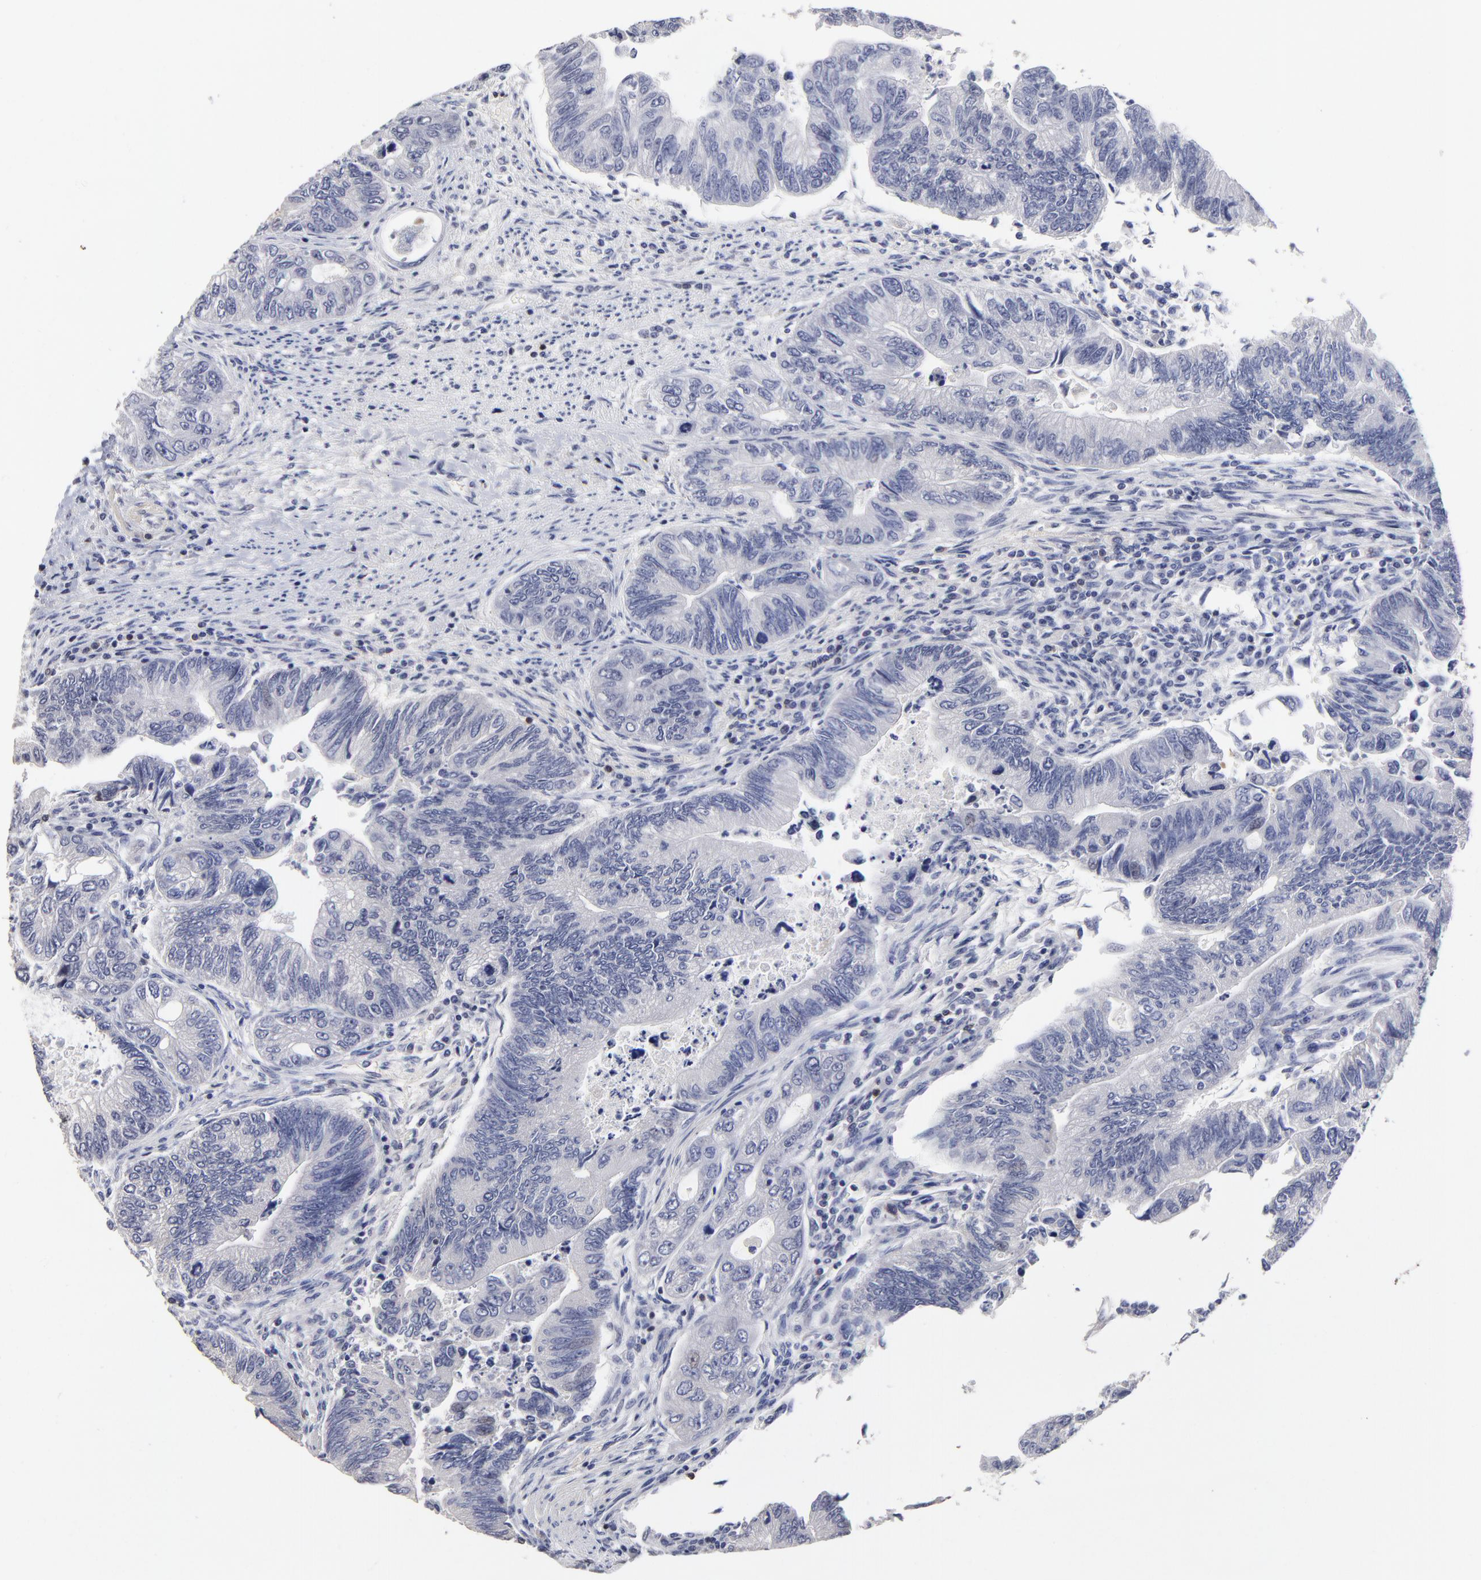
{"staining": {"intensity": "negative", "quantity": "none", "location": "none"}, "tissue": "colorectal cancer", "cell_type": "Tumor cells", "image_type": "cancer", "snomed": [{"axis": "morphology", "description": "Adenocarcinoma, NOS"}, {"axis": "topography", "description": "Colon"}], "caption": "Tumor cells are negative for protein expression in human colorectal adenocarcinoma.", "gene": "TRAT1", "patient": {"sex": "female", "age": 11}}